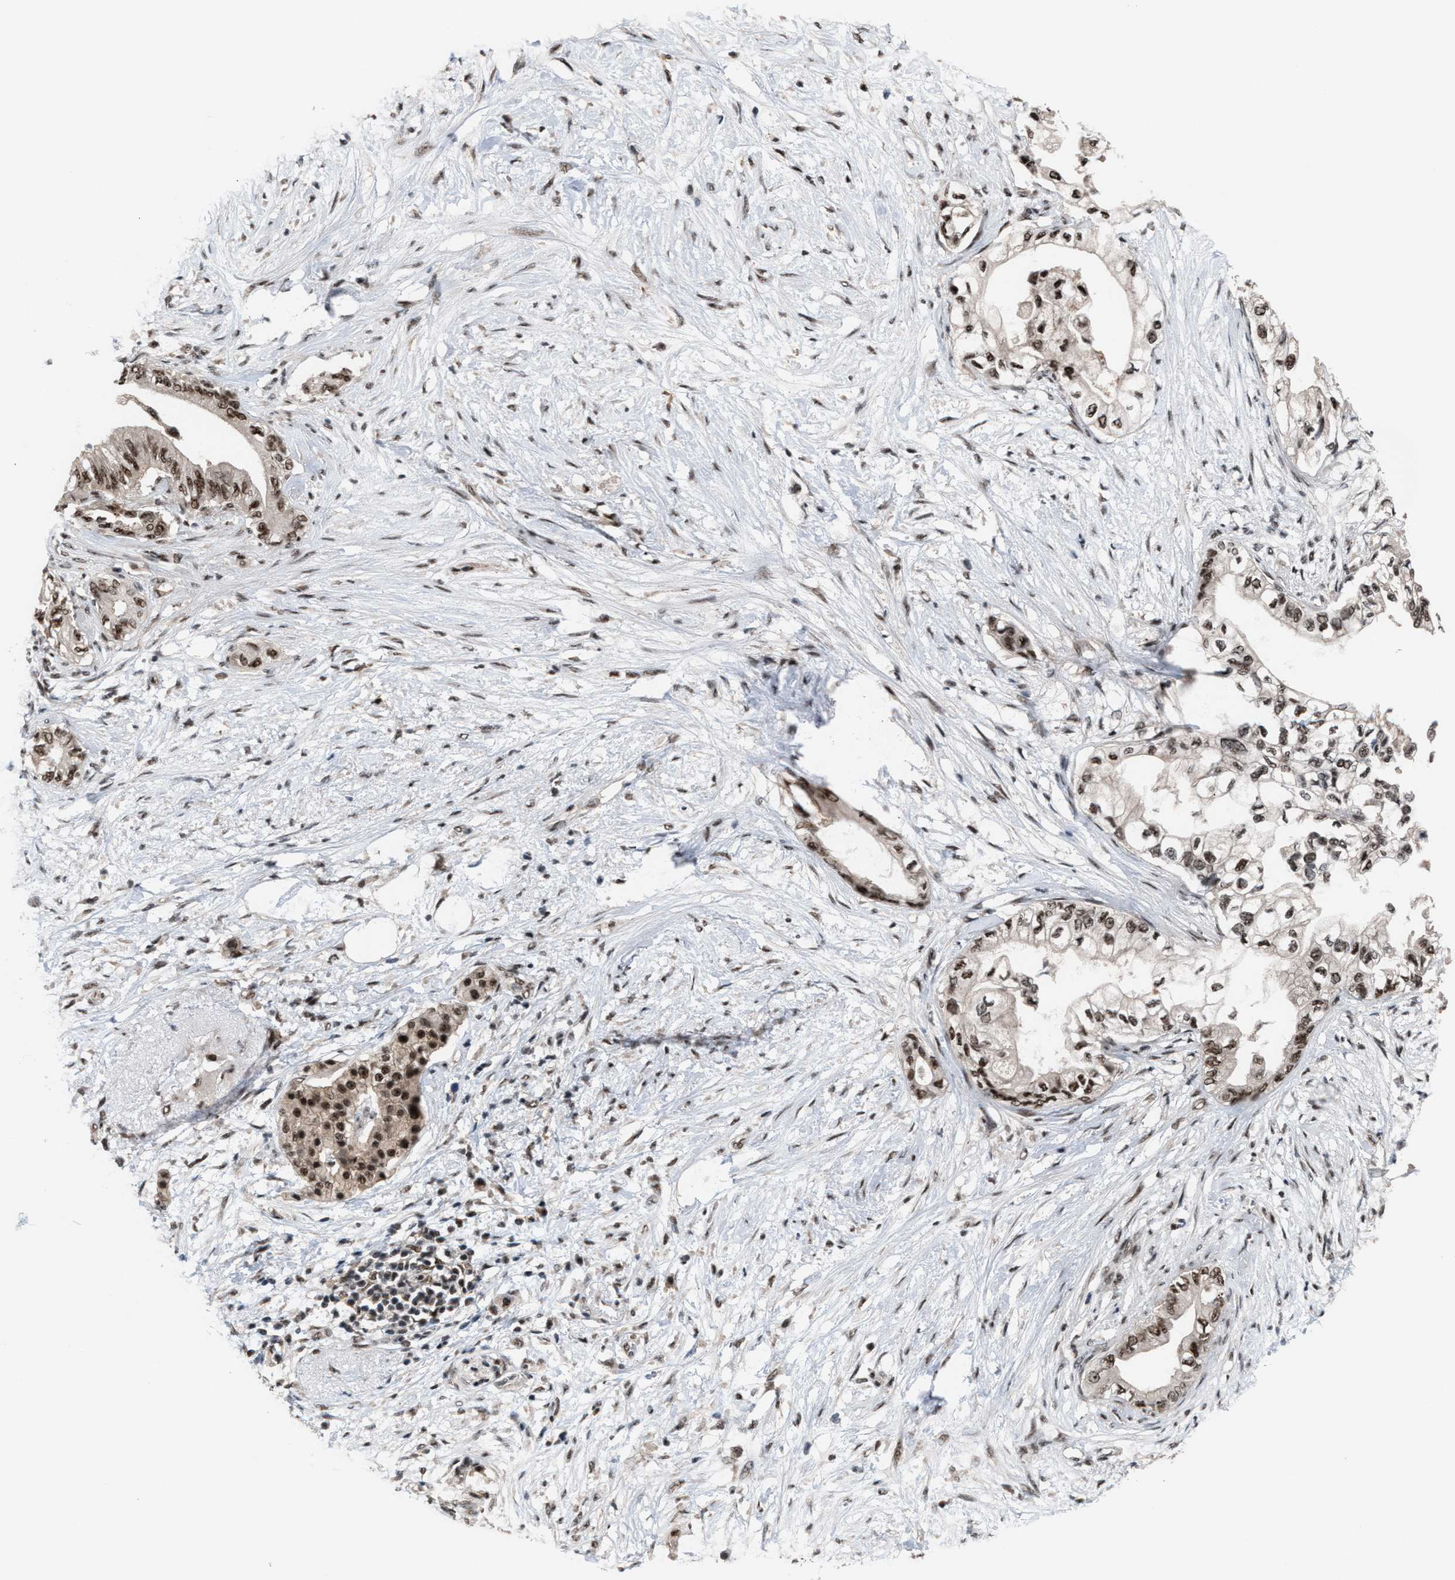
{"staining": {"intensity": "strong", "quantity": ">75%", "location": "nuclear"}, "tissue": "pancreatic cancer", "cell_type": "Tumor cells", "image_type": "cancer", "snomed": [{"axis": "morphology", "description": "Normal tissue, NOS"}, {"axis": "morphology", "description": "Adenocarcinoma, NOS"}, {"axis": "topography", "description": "Pancreas"}, {"axis": "topography", "description": "Duodenum"}], "caption": "Immunohistochemistry (IHC) (DAB (3,3'-diaminobenzidine)) staining of pancreatic cancer (adenocarcinoma) reveals strong nuclear protein expression in about >75% of tumor cells. (Stains: DAB (3,3'-diaminobenzidine) in brown, nuclei in blue, Microscopy: brightfield microscopy at high magnification).", "gene": "PRPF4", "patient": {"sex": "female", "age": 60}}